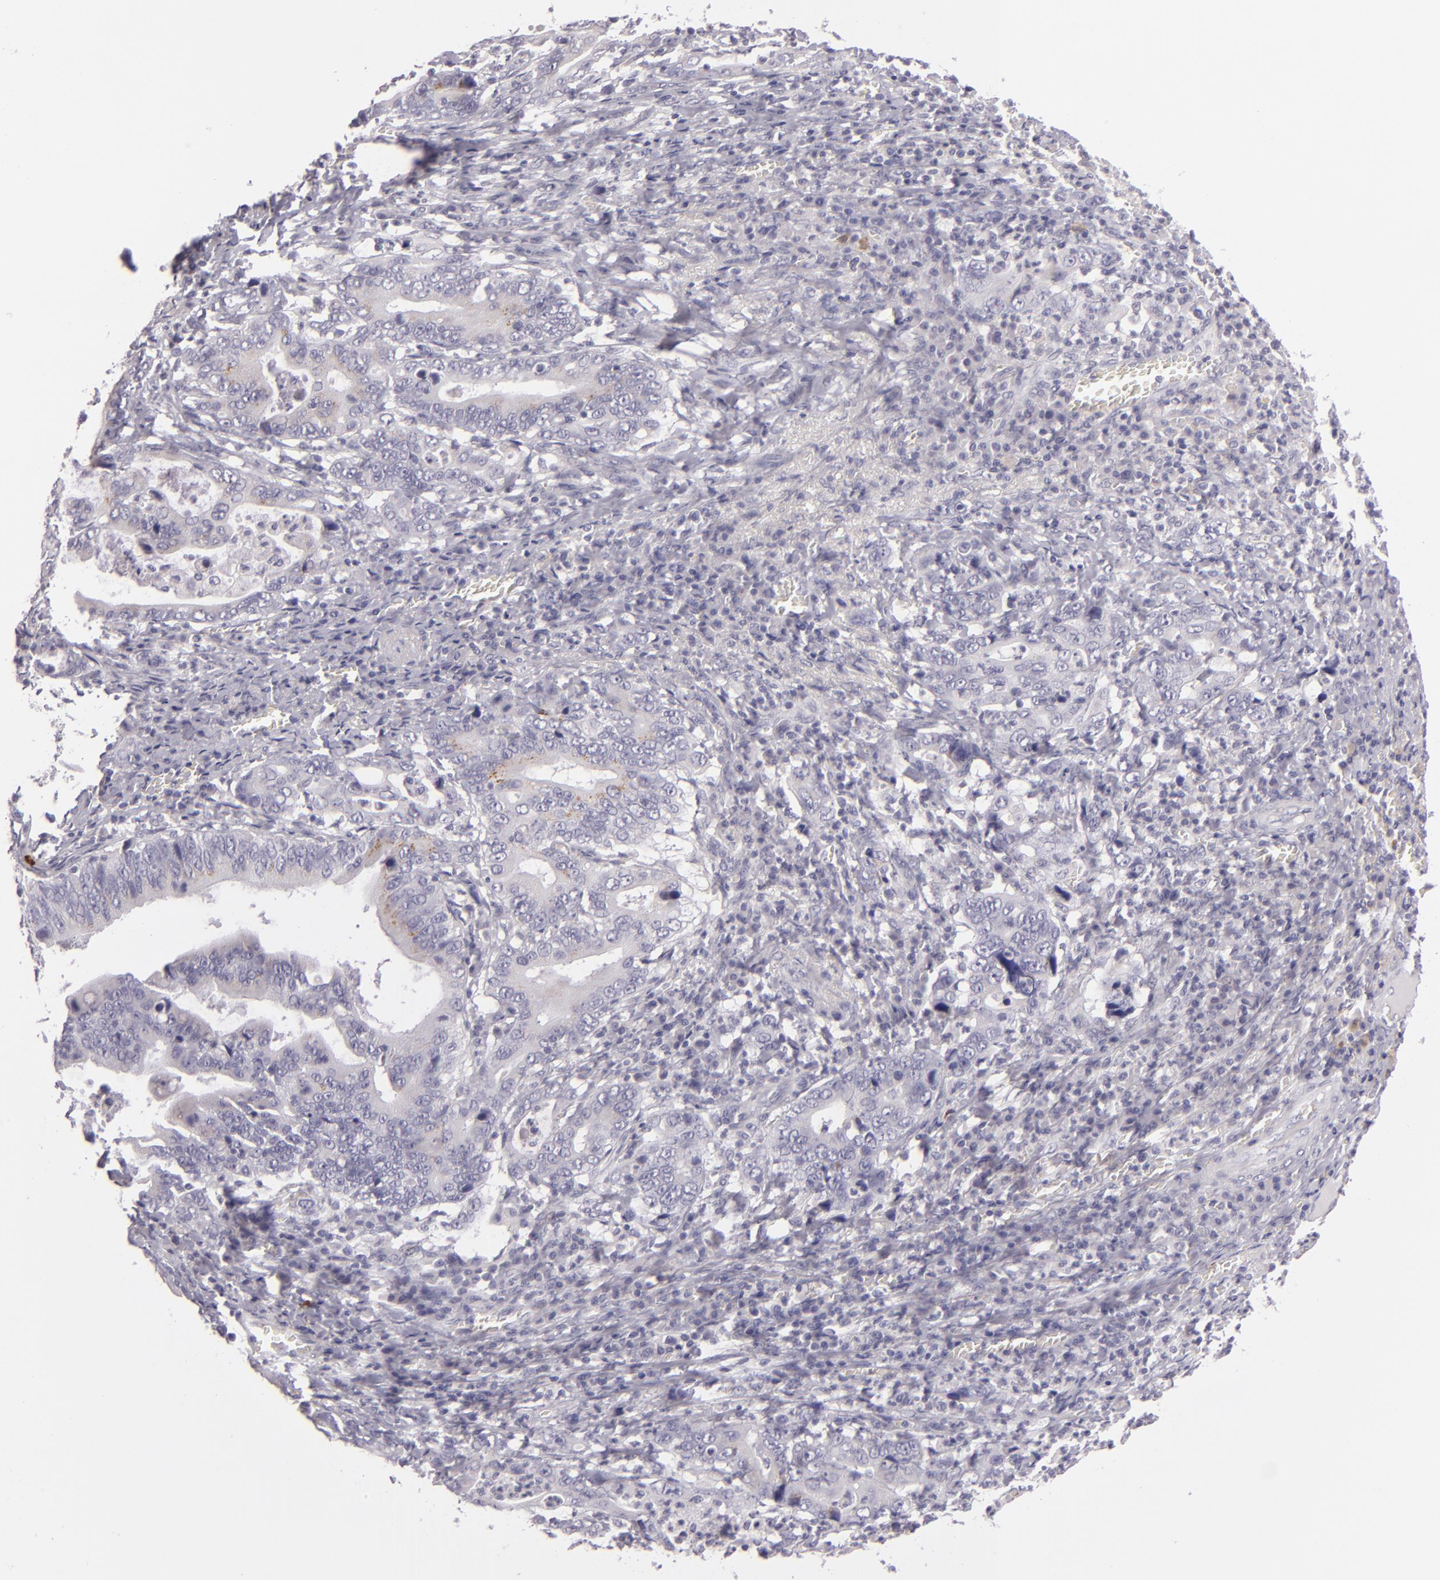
{"staining": {"intensity": "negative", "quantity": "none", "location": "none"}, "tissue": "stomach cancer", "cell_type": "Tumor cells", "image_type": "cancer", "snomed": [{"axis": "morphology", "description": "Adenocarcinoma, NOS"}, {"axis": "topography", "description": "Stomach, upper"}], "caption": "Tumor cells show no significant staining in stomach cancer. (DAB (3,3'-diaminobenzidine) immunohistochemistry (IHC), high magnification).", "gene": "EGFL6", "patient": {"sex": "male", "age": 63}}